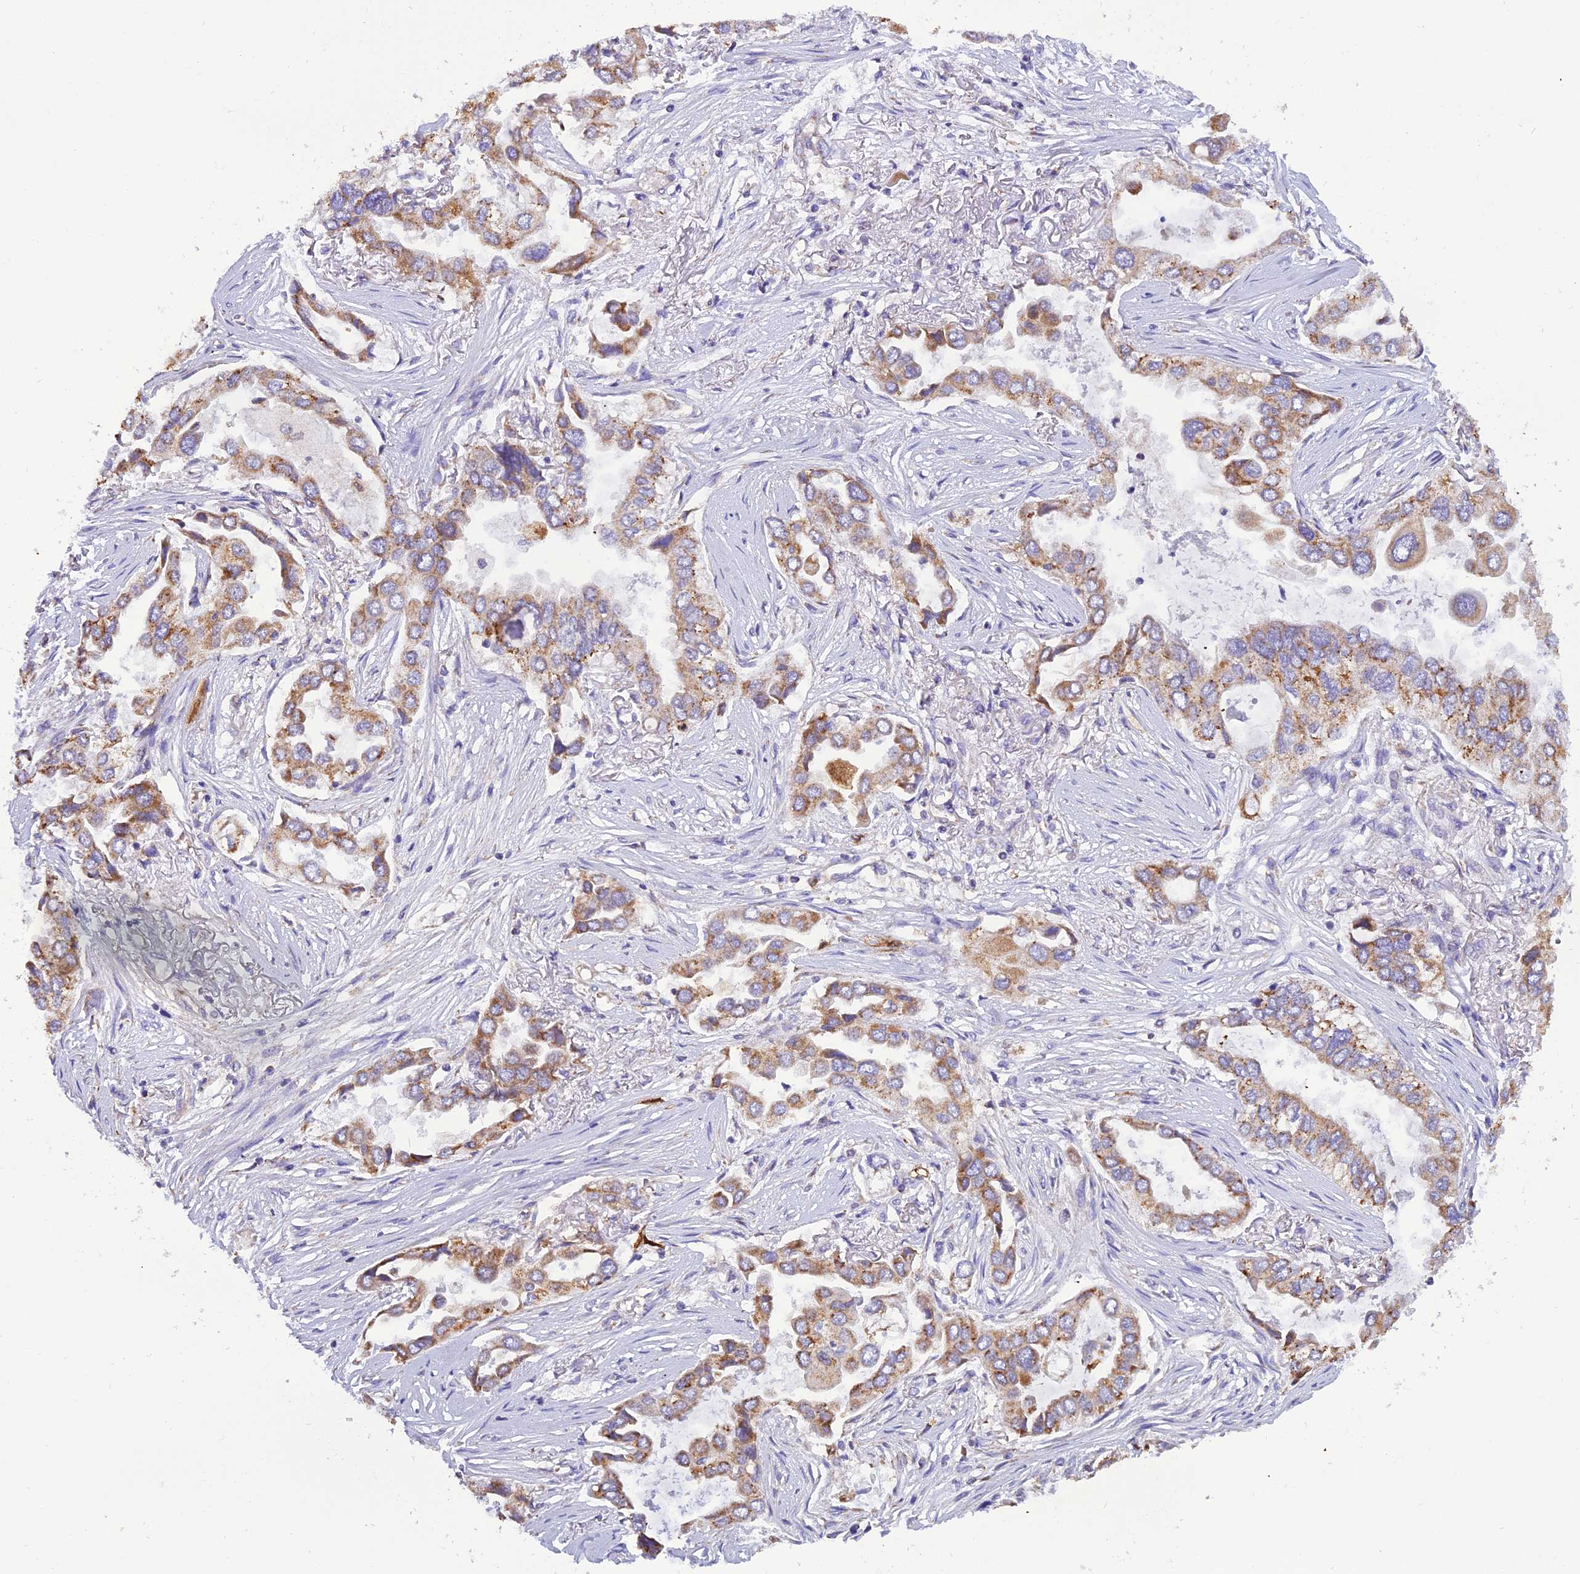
{"staining": {"intensity": "moderate", "quantity": ">75%", "location": "cytoplasmic/membranous"}, "tissue": "lung cancer", "cell_type": "Tumor cells", "image_type": "cancer", "snomed": [{"axis": "morphology", "description": "Adenocarcinoma, NOS"}, {"axis": "topography", "description": "Lung"}], "caption": "Protein staining shows moderate cytoplasmic/membranous positivity in about >75% of tumor cells in lung cancer (adenocarcinoma). Using DAB (brown) and hematoxylin (blue) stains, captured at high magnification using brightfield microscopy.", "gene": "GPD1", "patient": {"sex": "female", "age": 76}}